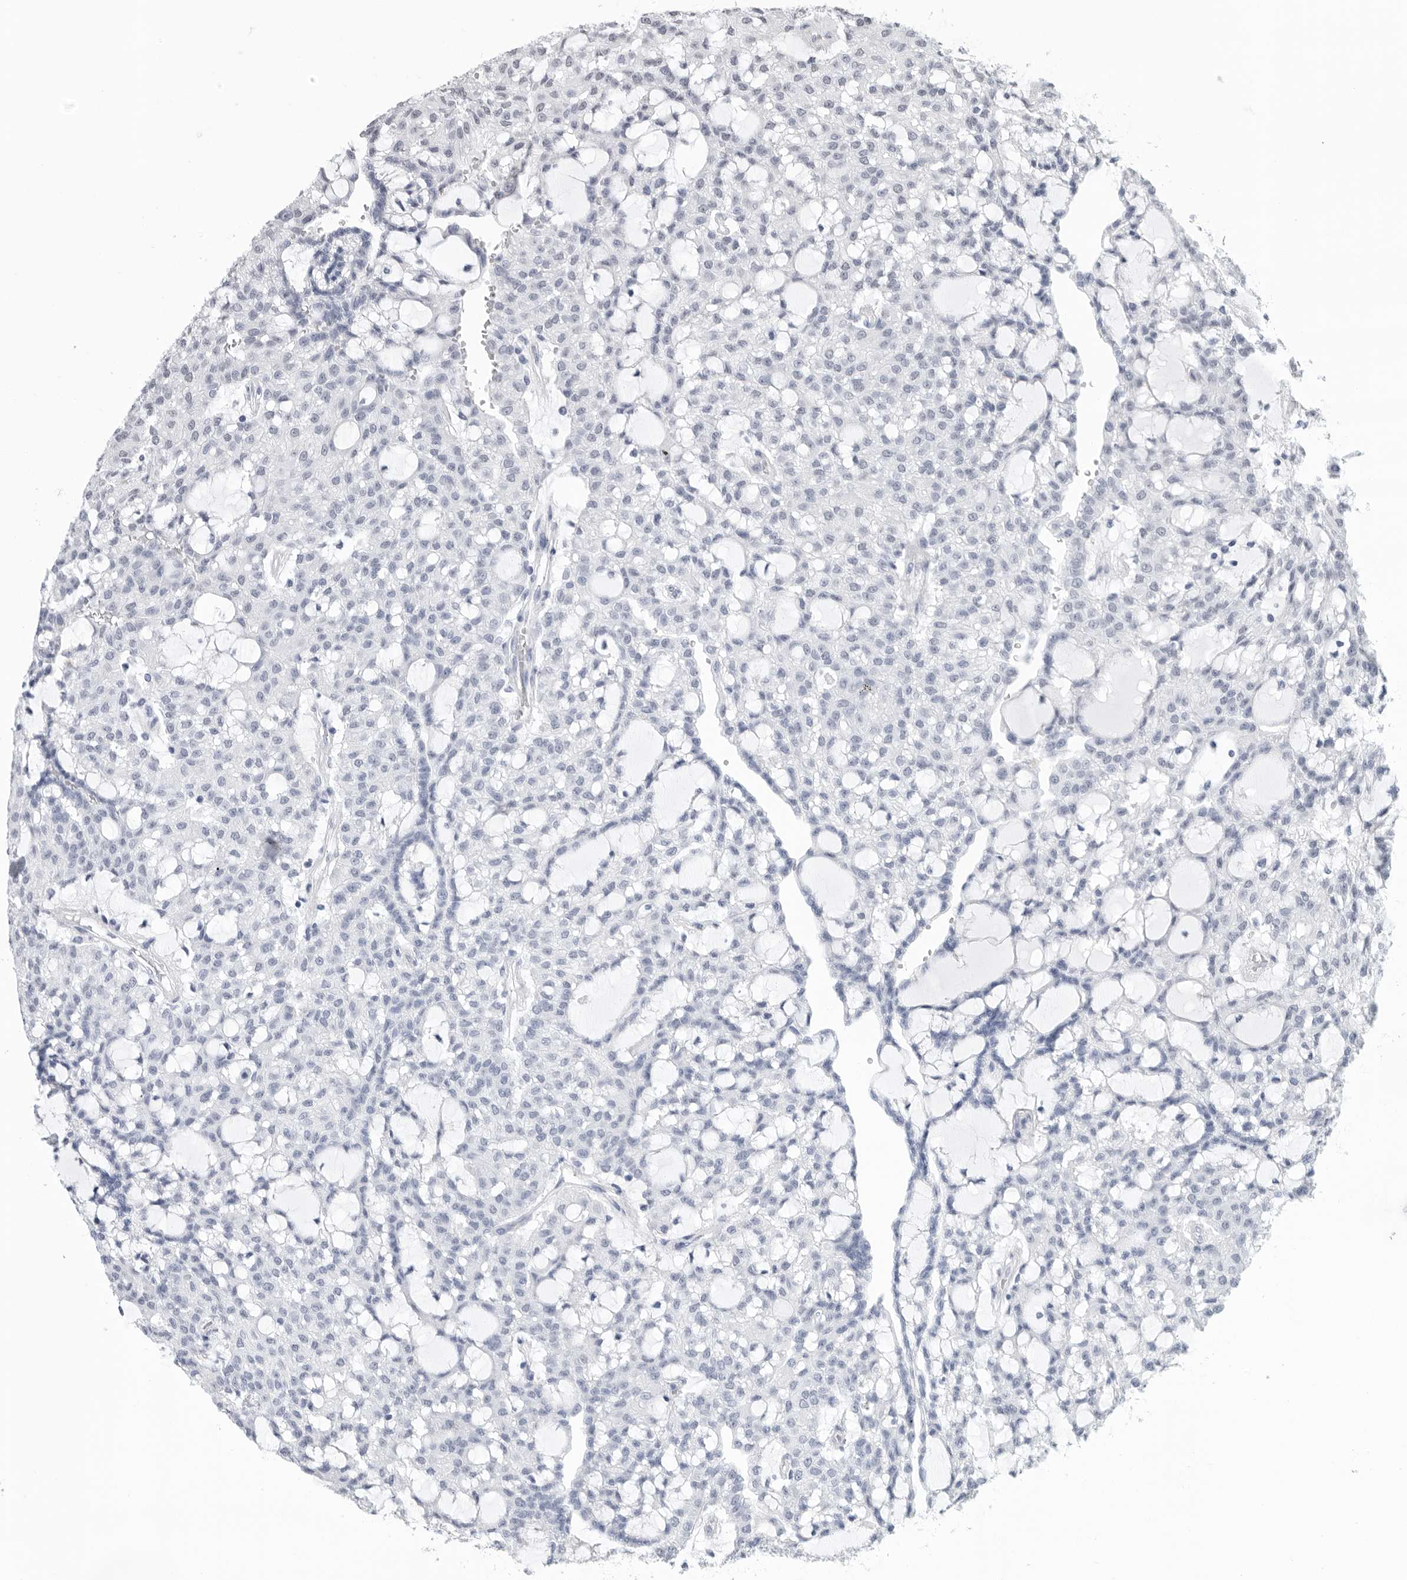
{"staining": {"intensity": "negative", "quantity": "none", "location": "none"}, "tissue": "renal cancer", "cell_type": "Tumor cells", "image_type": "cancer", "snomed": [{"axis": "morphology", "description": "Adenocarcinoma, NOS"}, {"axis": "topography", "description": "Kidney"}], "caption": "A photomicrograph of human adenocarcinoma (renal) is negative for staining in tumor cells.", "gene": "ARHGEF10", "patient": {"sex": "male", "age": 63}}